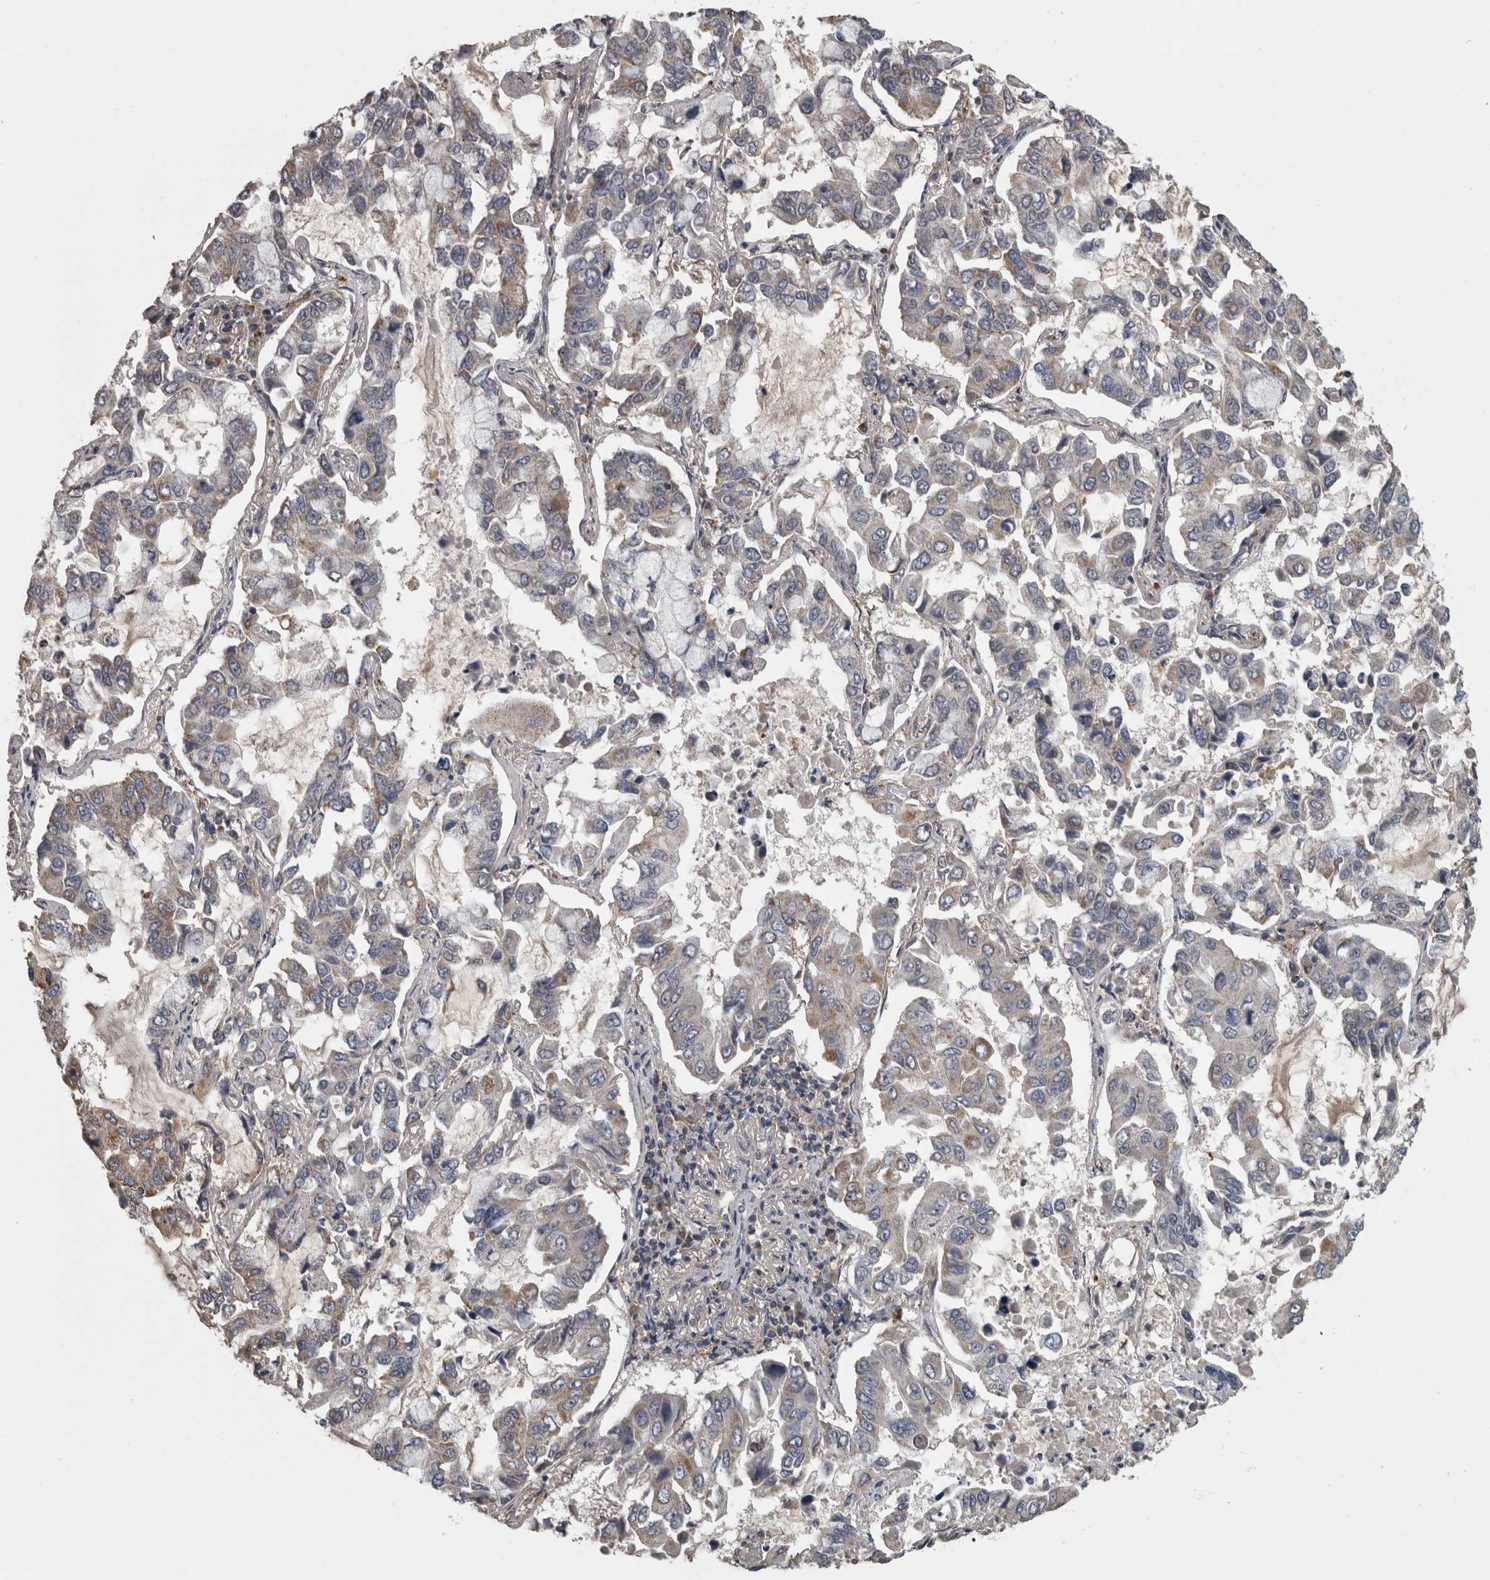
{"staining": {"intensity": "weak", "quantity": "25%-75%", "location": "cytoplasmic/membranous"}, "tissue": "lung cancer", "cell_type": "Tumor cells", "image_type": "cancer", "snomed": [{"axis": "morphology", "description": "Adenocarcinoma, NOS"}, {"axis": "topography", "description": "Lung"}], "caption": "Tumor cells exhibit low levels of weak cytoplasmic/membranous expression in approximately 25%-75% of cells in lung cancer. (DAB (3,3'-diaminobenzidine) IHC with brightfield microscopy, high magnification).", "gene": "FRK", "patient": {"sex": "male", "age": 64}}